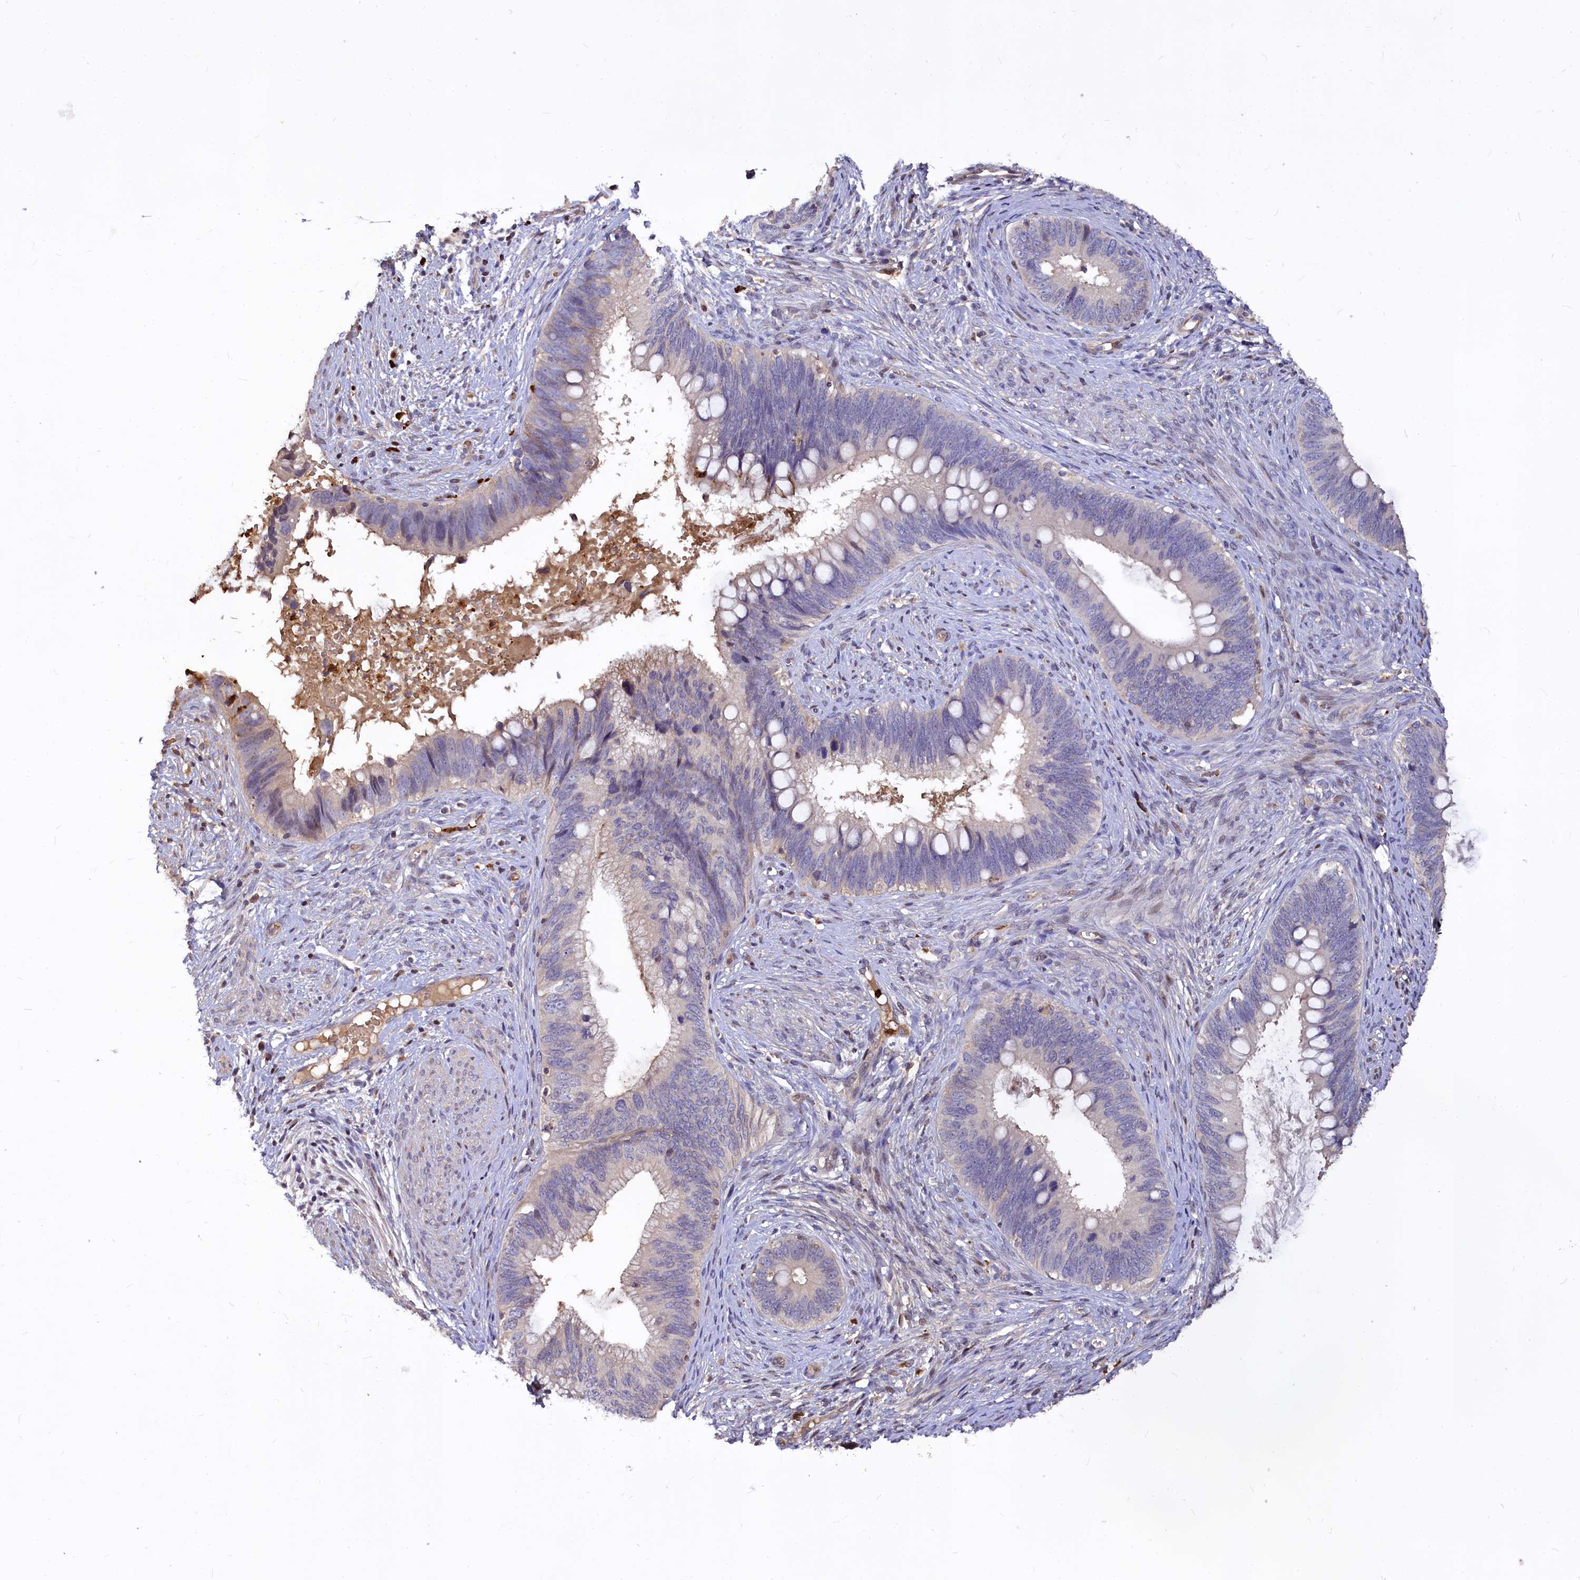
{"staining": {"intensity": "moderate", "quantity": "<25%", "location": "cytoplasmic/membranous"}, "tissue": "cervical cancer", "cell_type": "Tumor cells", "image_type": "cancer", "snomed": [{"axis": "morphology", "description": "Adenocarcinoma, NOS"}, {"axis": "topography", "description": "Cervix"}], "caption": "Immunohistochemical staining of cervical cancer (adenocarcinoma) reveals moderate cytoplasmic/membranous protein staining in about <25% of tumor cells. (DAB = brown stain, brightfield microscopy at high magnification).", "gene": "ATG101", "patient": {"sex": "female", "age": 42}}